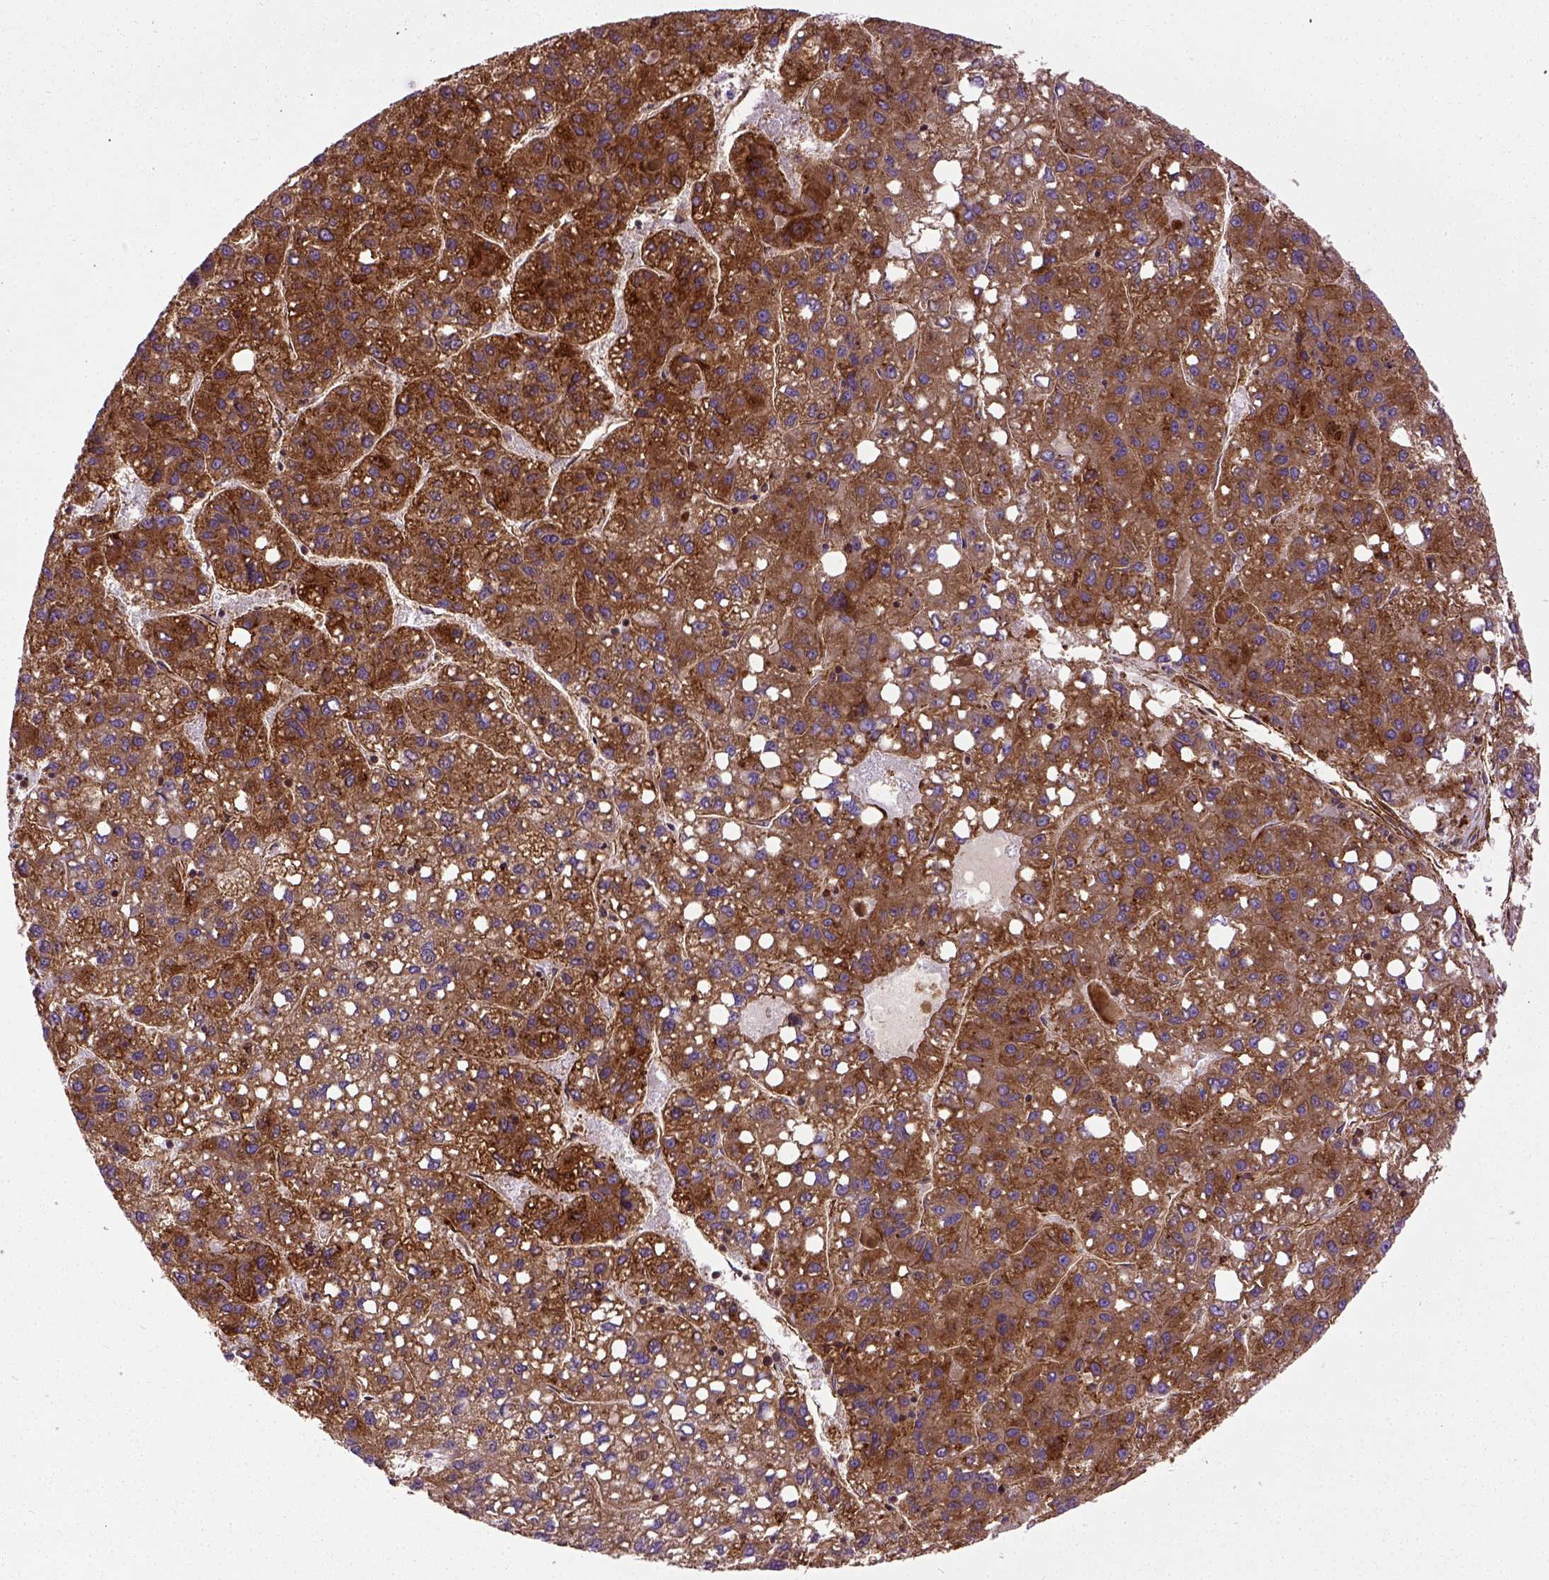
{"staining": {"intensity": "moderate", "quantity": ">75%", "location": "cytoplasmic/membranous"}, "tissue": "liver cancer", "cell_type": "Tumor cells", "image_type": "cancer", "snomed": [{"axis": "morphology", "description": "Carcinoma, Hepatocellular, NOS"}, {"axis": "topography", "description": "Liver"}], "caption": "Immunohistochemical staining of human liver hepatocellular carcinoma demonstrates medium levels of moderate cytoplasmic/membranous expression in approximately >75% of tumor cells. (IHC, brightfield microscopy, high magnification).", "gene": "CAPRIN1", "patient": {"sex": "female", "age": 82}}